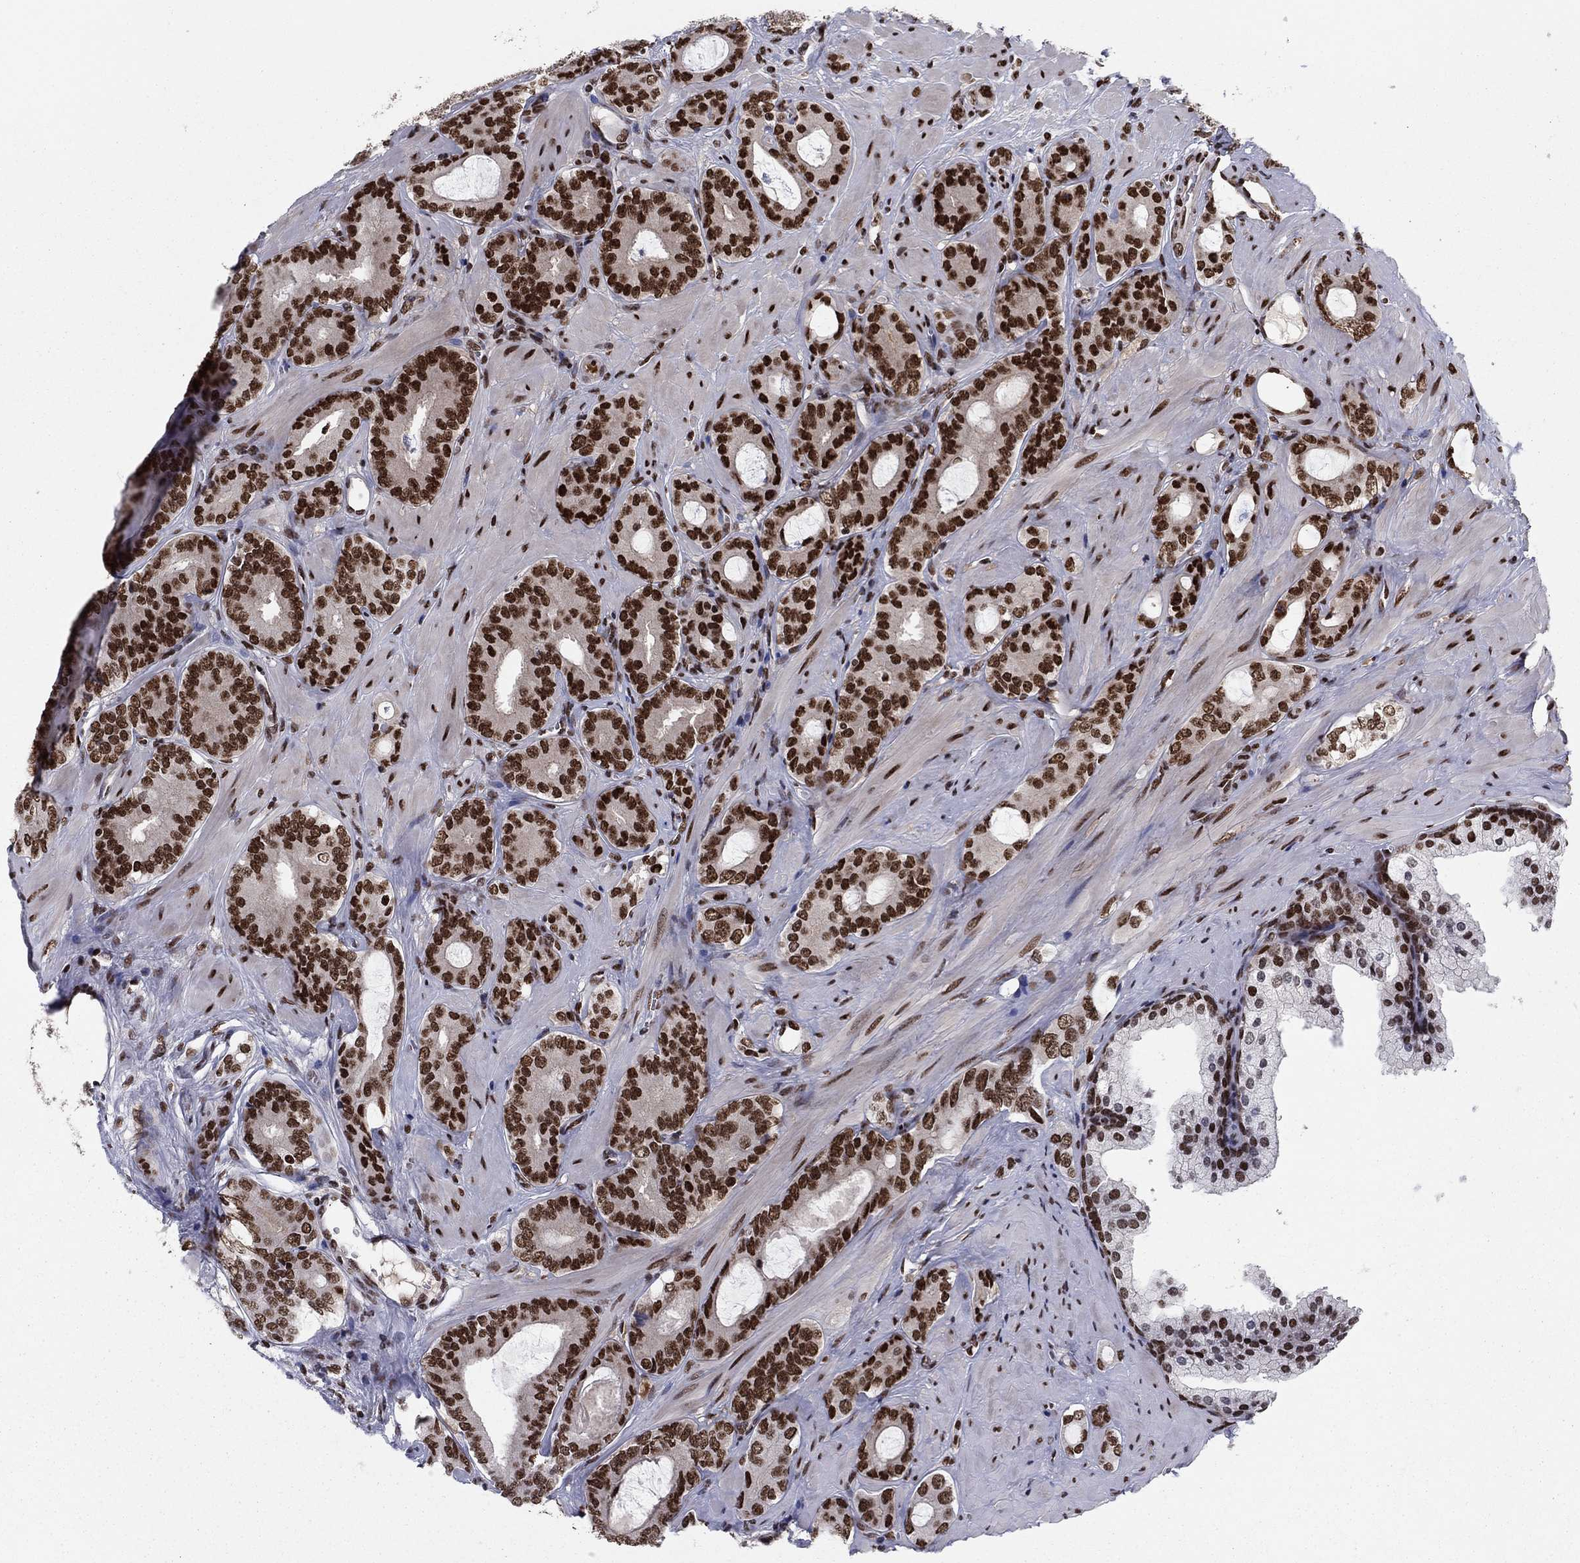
{"staining": {"intensity": "strong", "quantity": ">75%", "location": "nuclear"}, "tissue": "prostate cancer", "cell_type": "Tumor cells", "image_type": "cancer", "snomed": [{"axis": "morphology", "description": "Adenocarcinoma, NOS"}, {"axis": "topography", "description": "Prostate"}], "caption": "This photomicrograph shows immunohistochemistry staining of prostate cancer, with high strong nuclear expression in approximately >75% of tumor cells.", "gene": "USP54", "patient": {"sex": "male", "age": 55}}